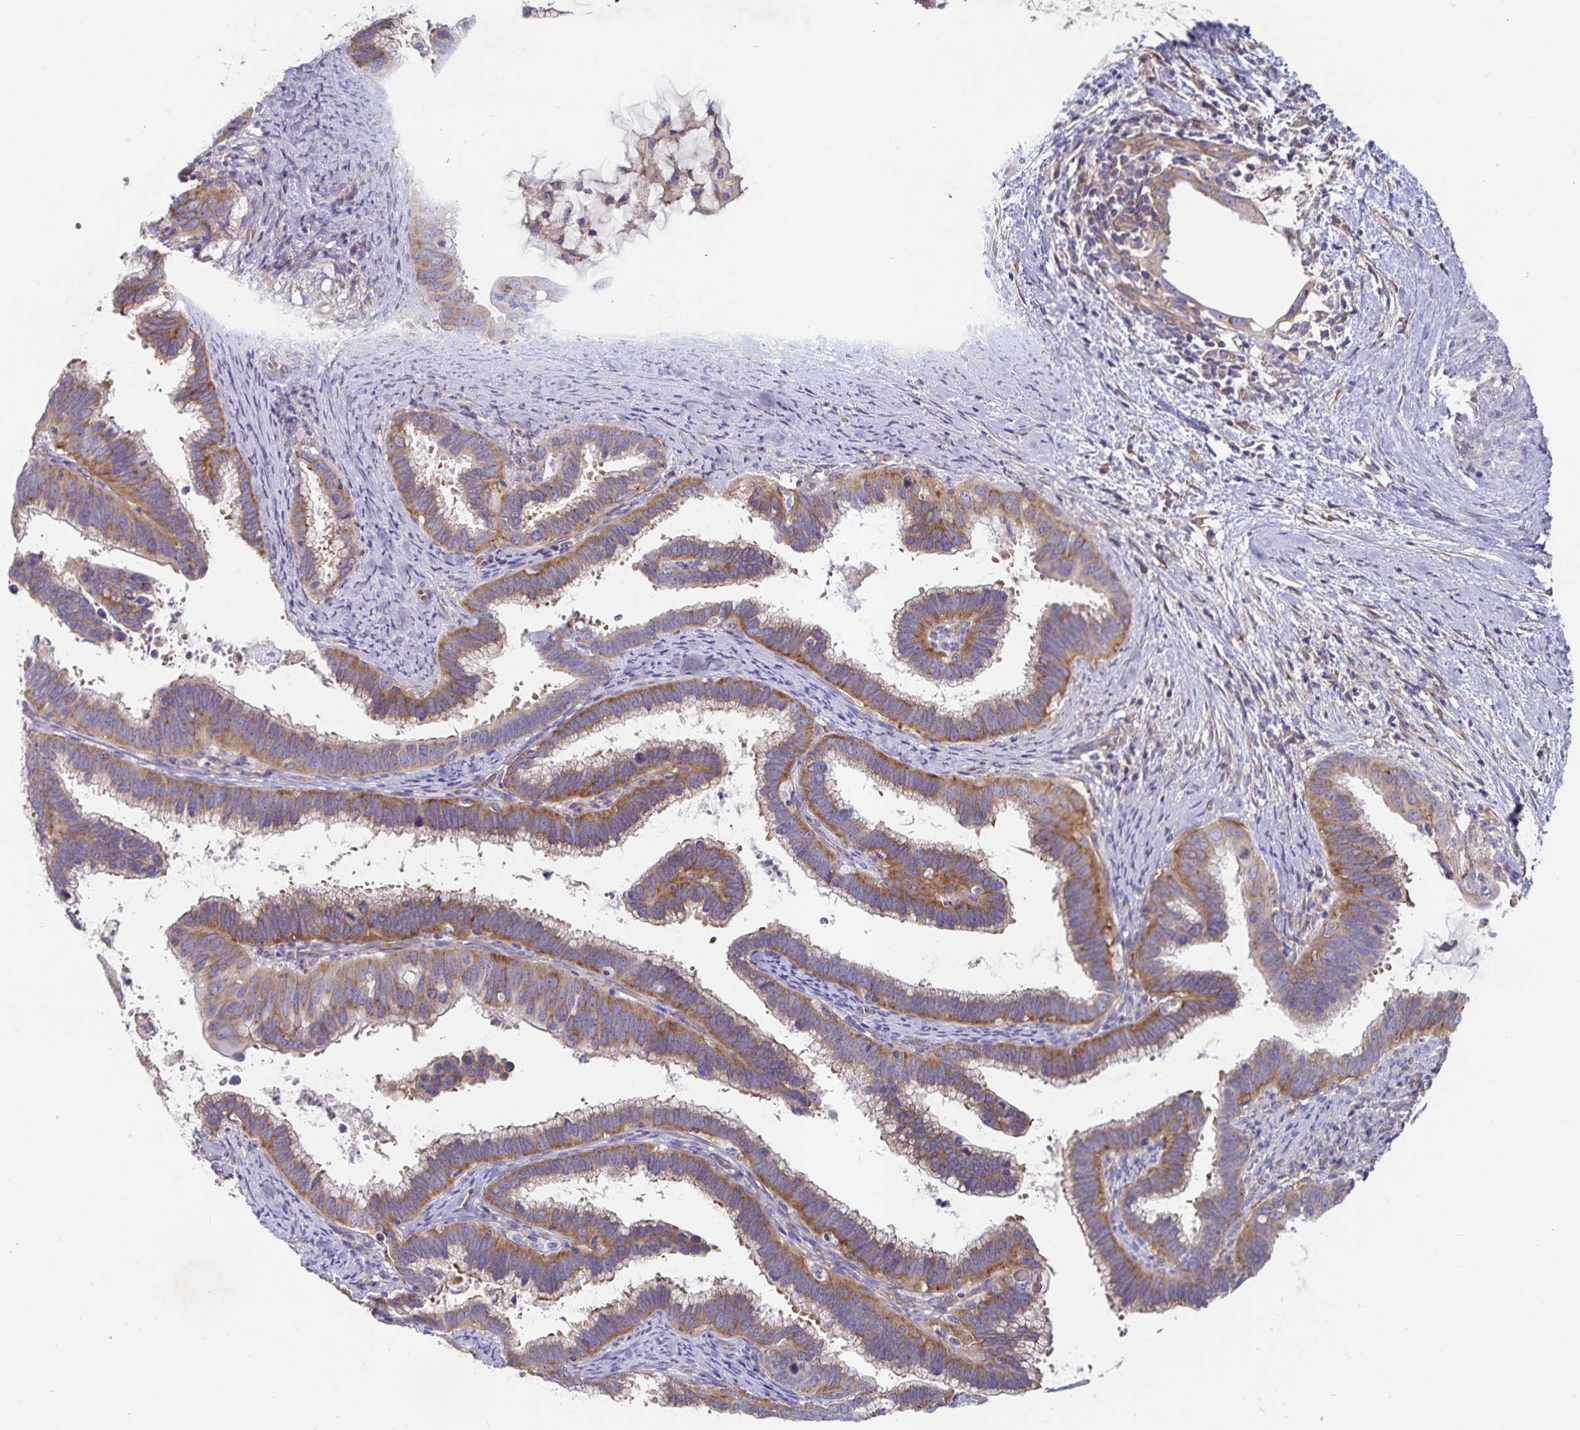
{"staining": {"intensity": "moderate", "quantity": ">75%", "location": "cytoplasmic/membranous"}, "tissue": "cervical cancer", "cell_type": "Tumor cells", "image_type": "cancer", "snomed": [{"axis": "morphology", "description": "Adenocarcinoma, NOS"}, {"axis": "topography", "description": "Cervix"}], "caption": "A micrograph showing moderate cytoplasmic/membranous positivity in about >75% of tumor cells in adenocarcinoma (cervical), as visualized by brown immunohistochemical staining.", "gene": "FAM120A", "patient": {"sex": "female", "age": 61}}